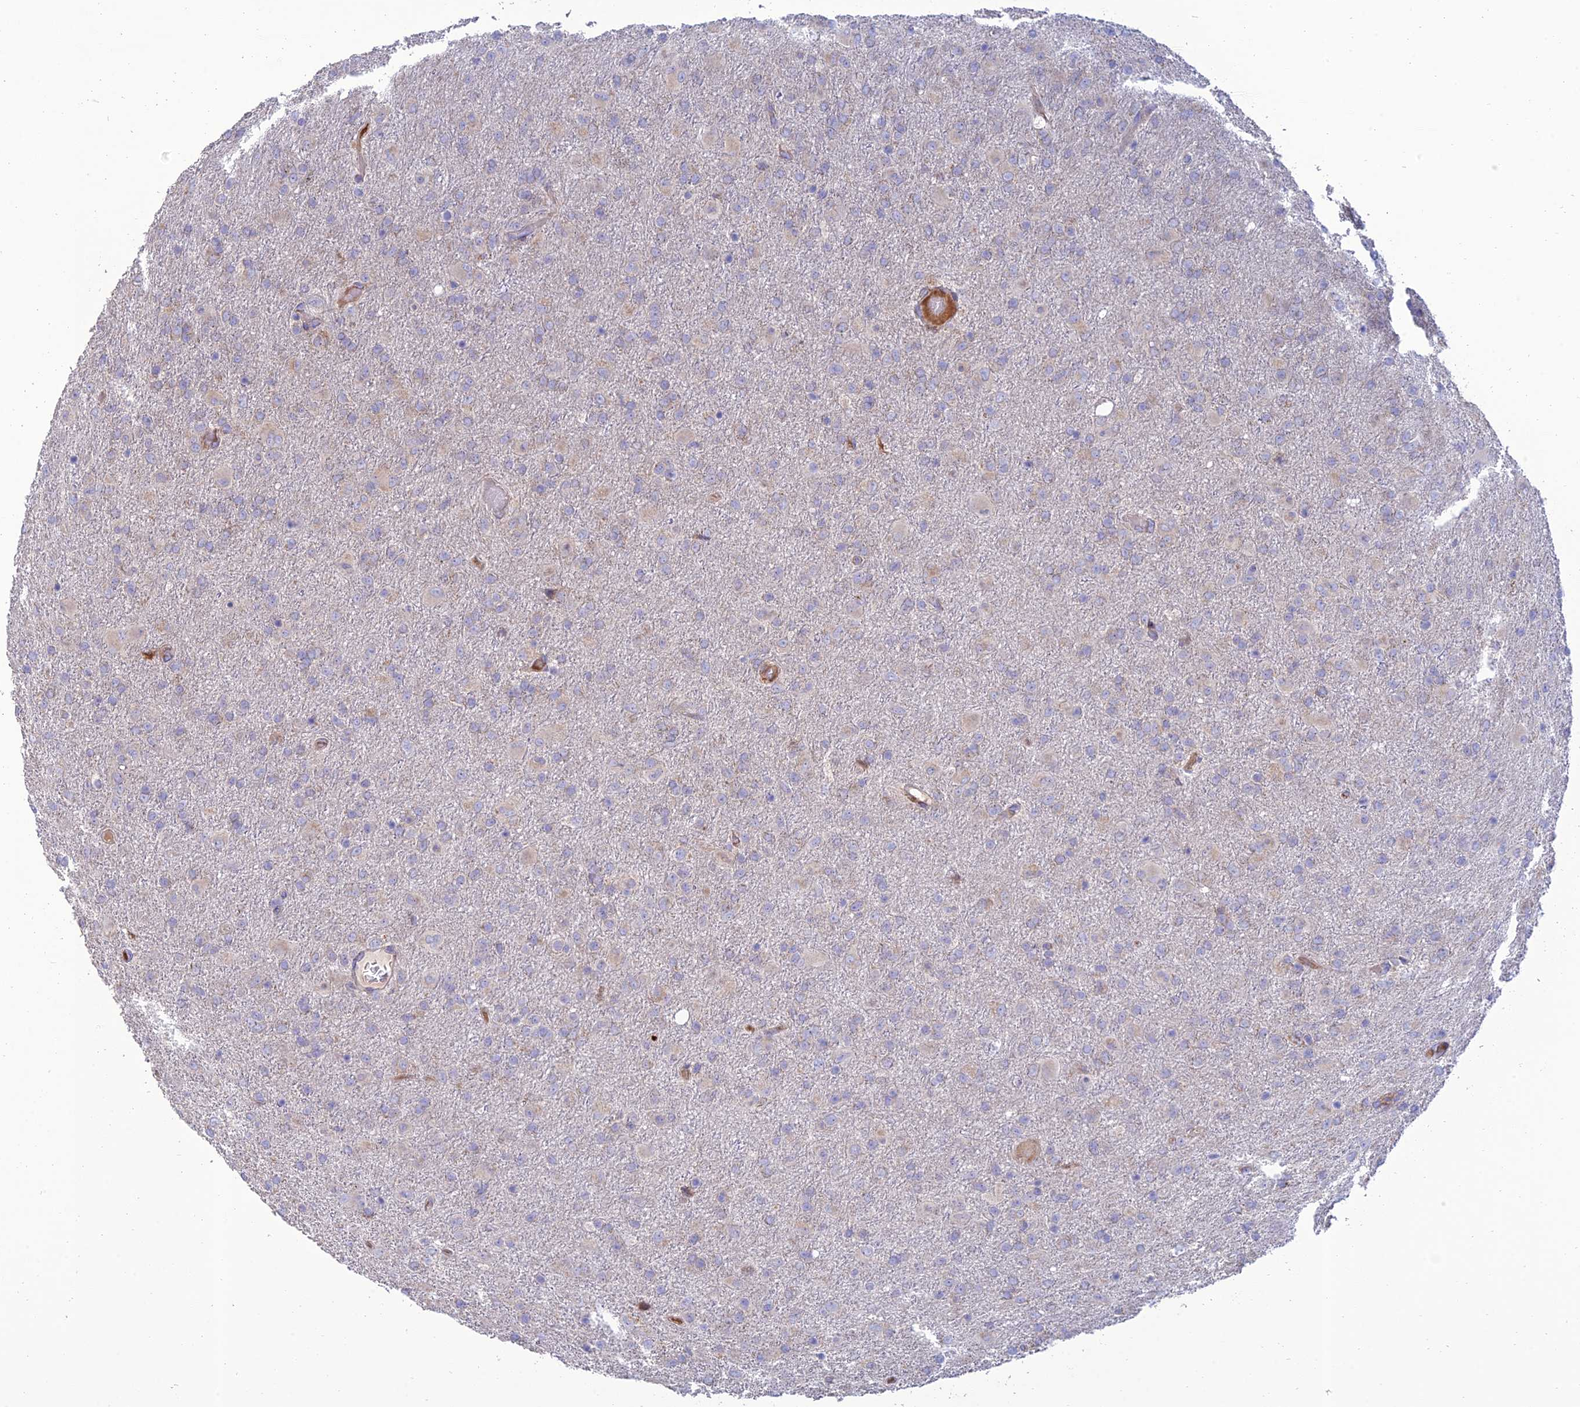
{"staining": {"intensity": "negative", "quantity": "none", "location": "none"}, "tissue": "glioma", "cell_type": "Tumor cells", "image_type": "cancer", "snomed": [{"axis": "morphology", "description": "Glioma, malignant, Low grade"}, {"axis": "topography", "description": "Brain"}], "caption": "DAB immunohistochemical staining of glioma displays no significant expression in tumor cells.", "gene": "RCN3", "patient": {"sex": "male", "age": 65}}